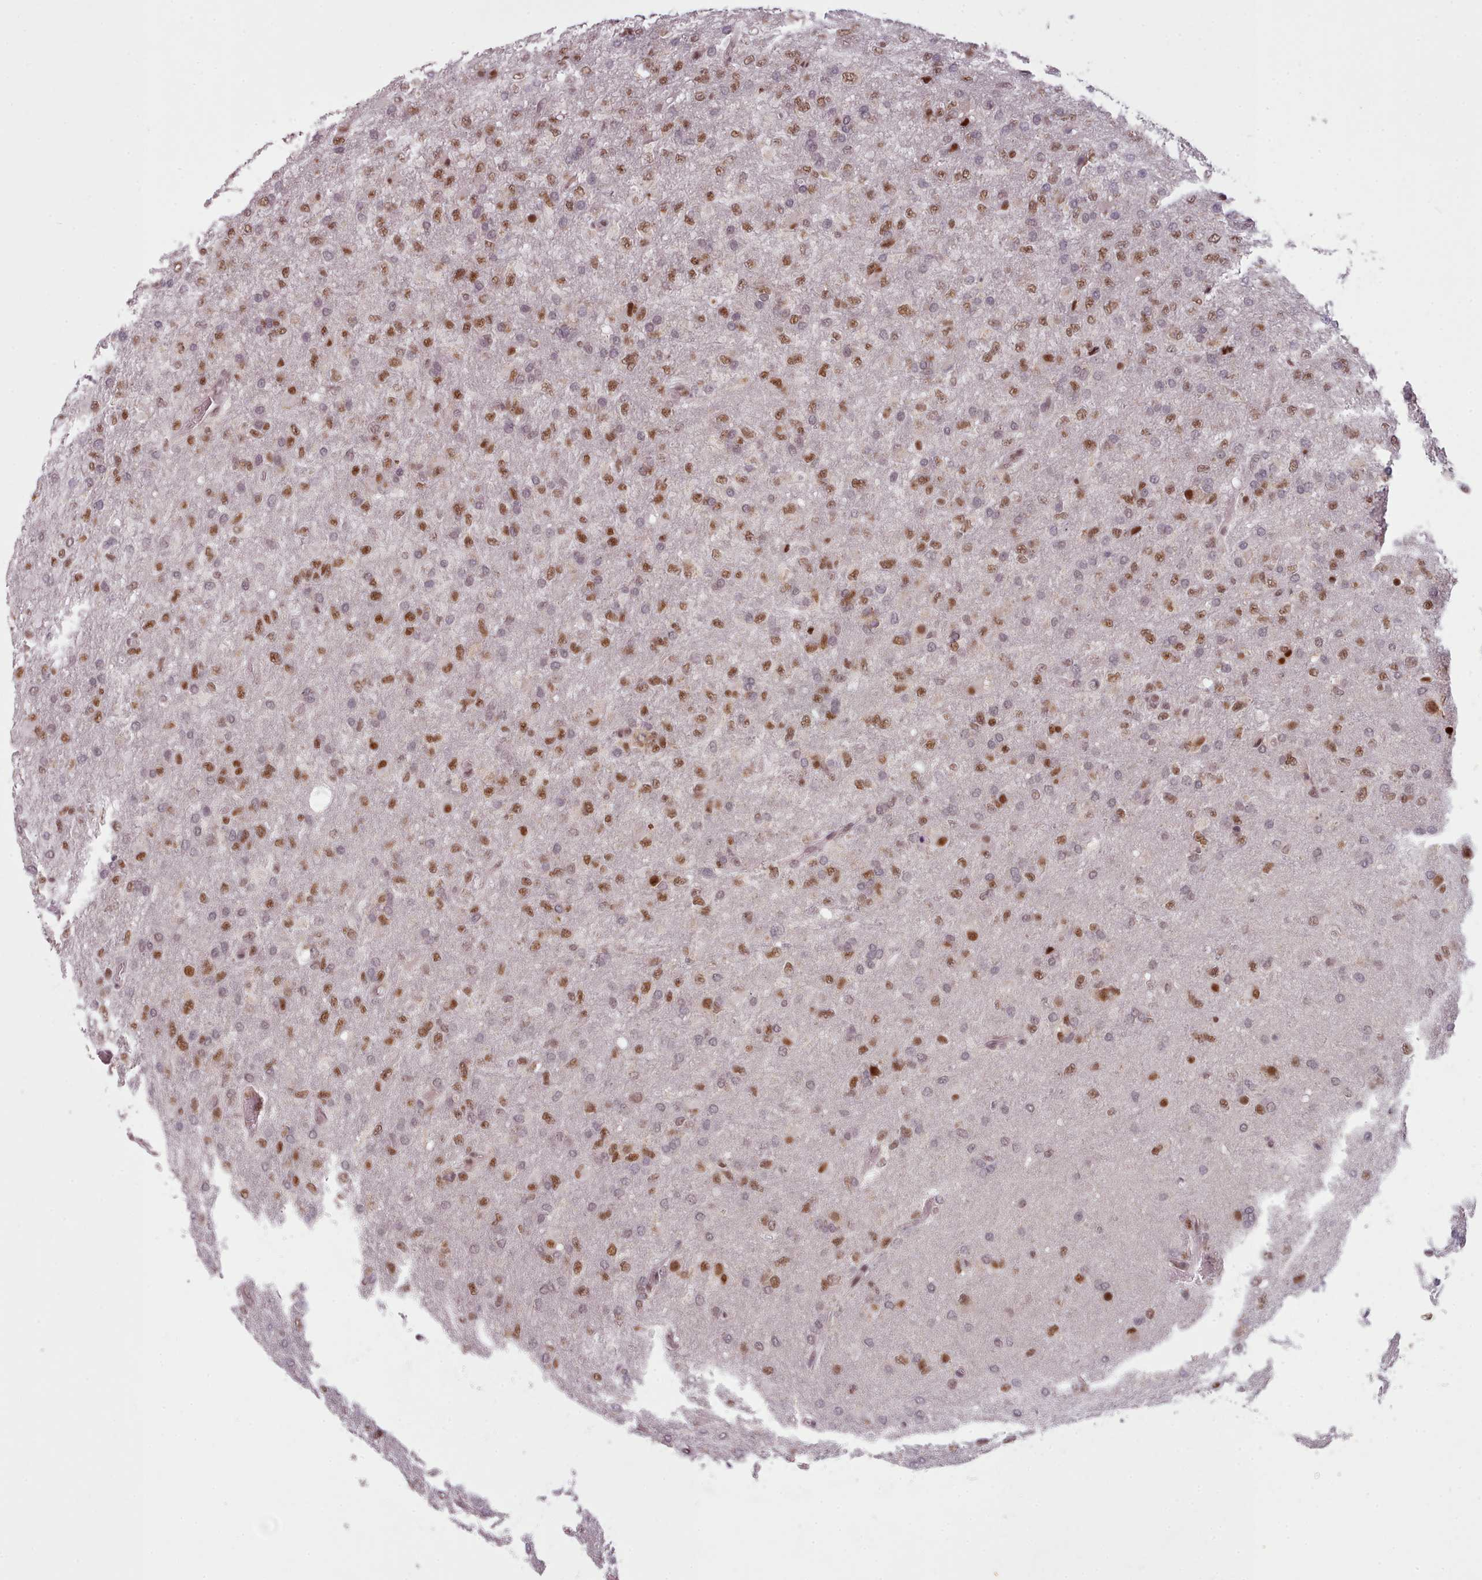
{"staining": {"intensity": "moderate", "quantity": ">75%", "location": "nuclear"}, "tissue": "glioma", "cell_type": "Tumor cells", "image_type": "cancer", "snomed": [{"axis": "morphology", "description": "Glioma, malignant, High grade"}, {"axis": "topography", "description": "Brain"}], "caption": "A medium amount of moderate nuclear staining is present in about >75% of tumor cells in glioma tissue.", "gene": "SRSF9", "patient": {"sex": "female", "age": 74}}